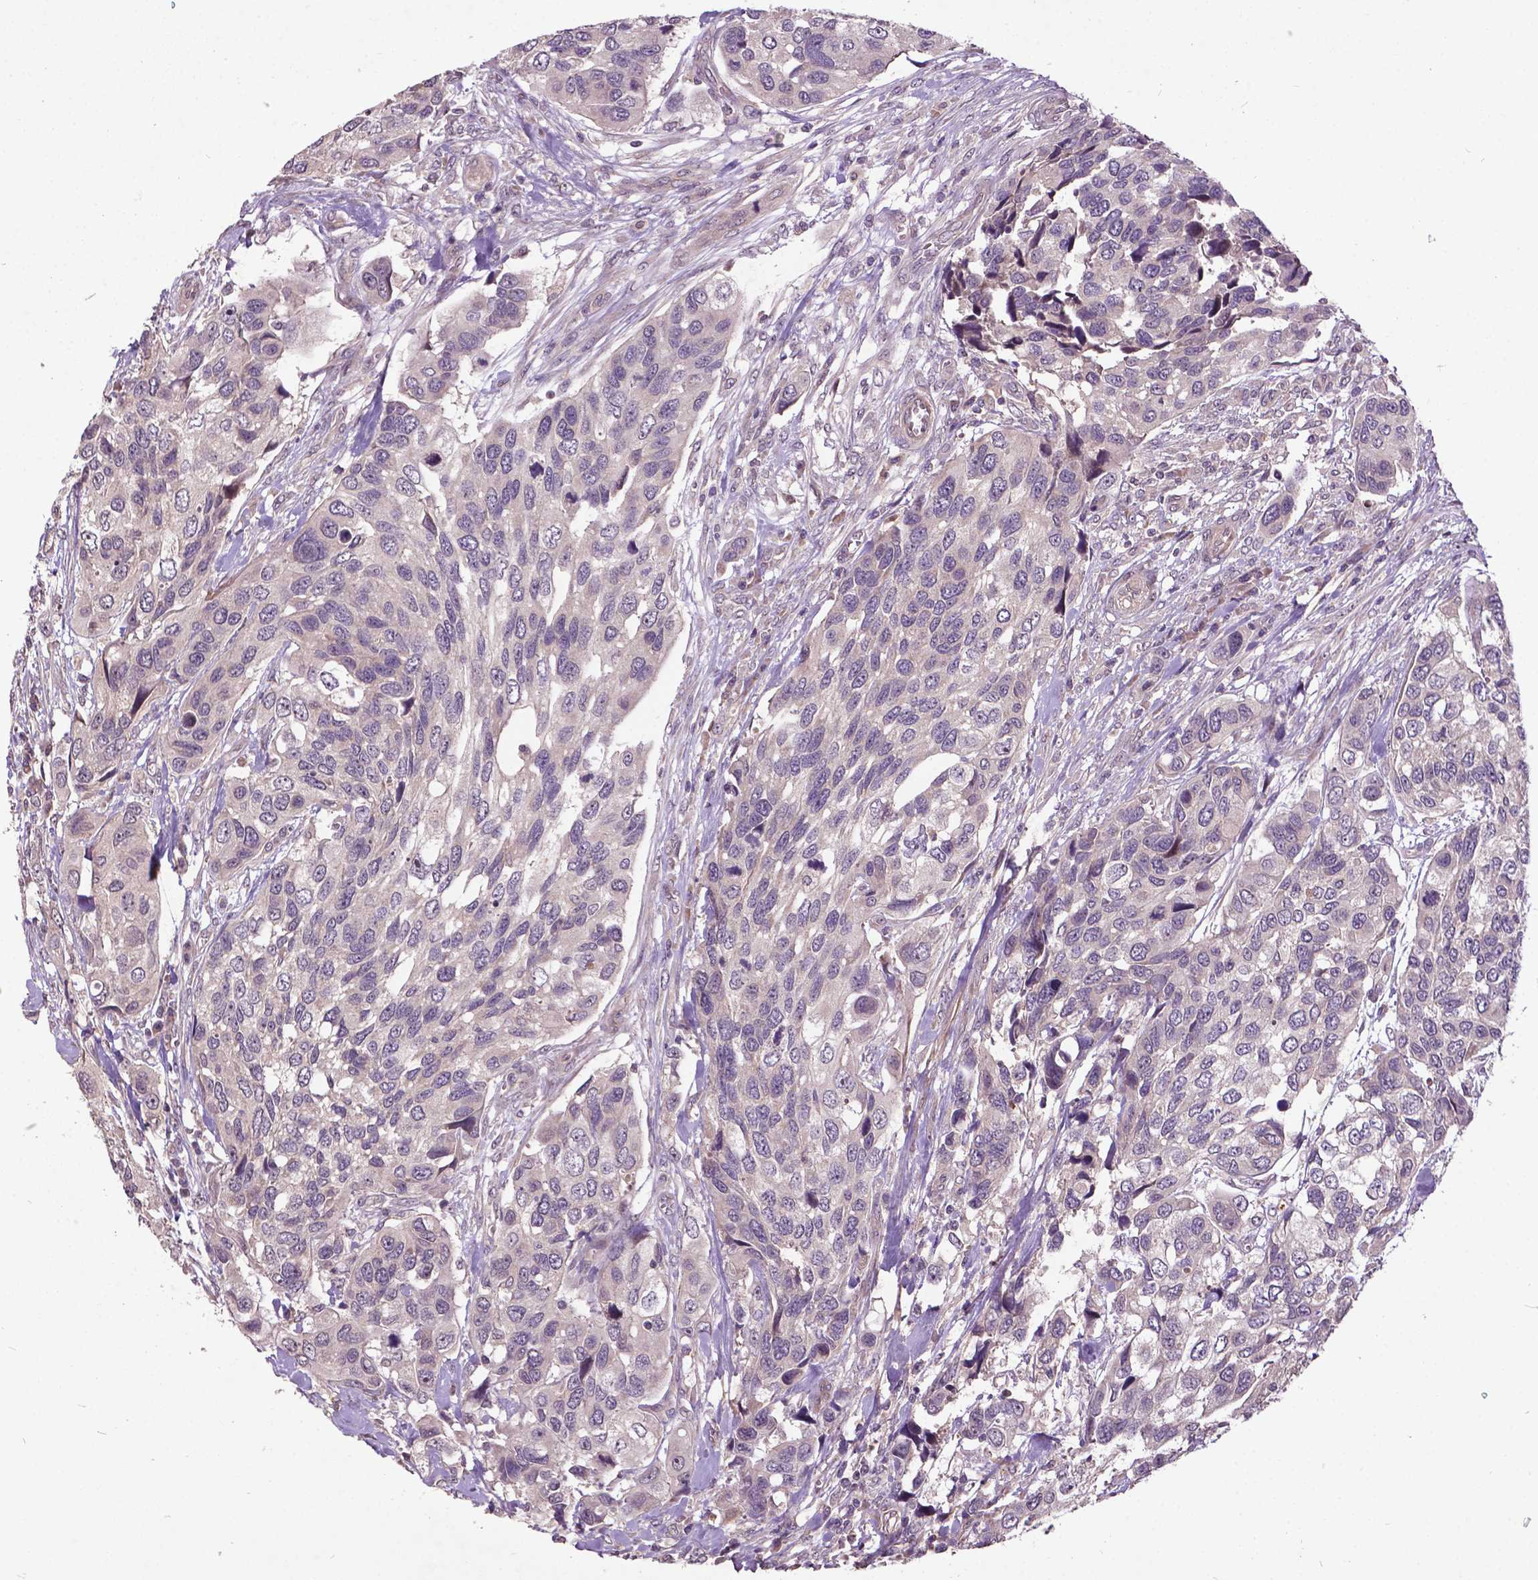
{"staining": {"intensity": "negative", "quantity": "none", "location": "none"}, "tissue": "urothelial cancer", "cell_type": "Tumor cells", "image_type": "cancer", "snomed": [{"axis": "morphology", "description": "Urothelial carcinoma, High grade"}, {"axis": "topography", "description": "Urinary bladder"}], "caption": "This is an IHC photomicrograph of high-grade urothelial carcinoma. There is no staining in tumor cells.", "gene": "AP1S3", "patient": {"sex": "male", "age": 60}}